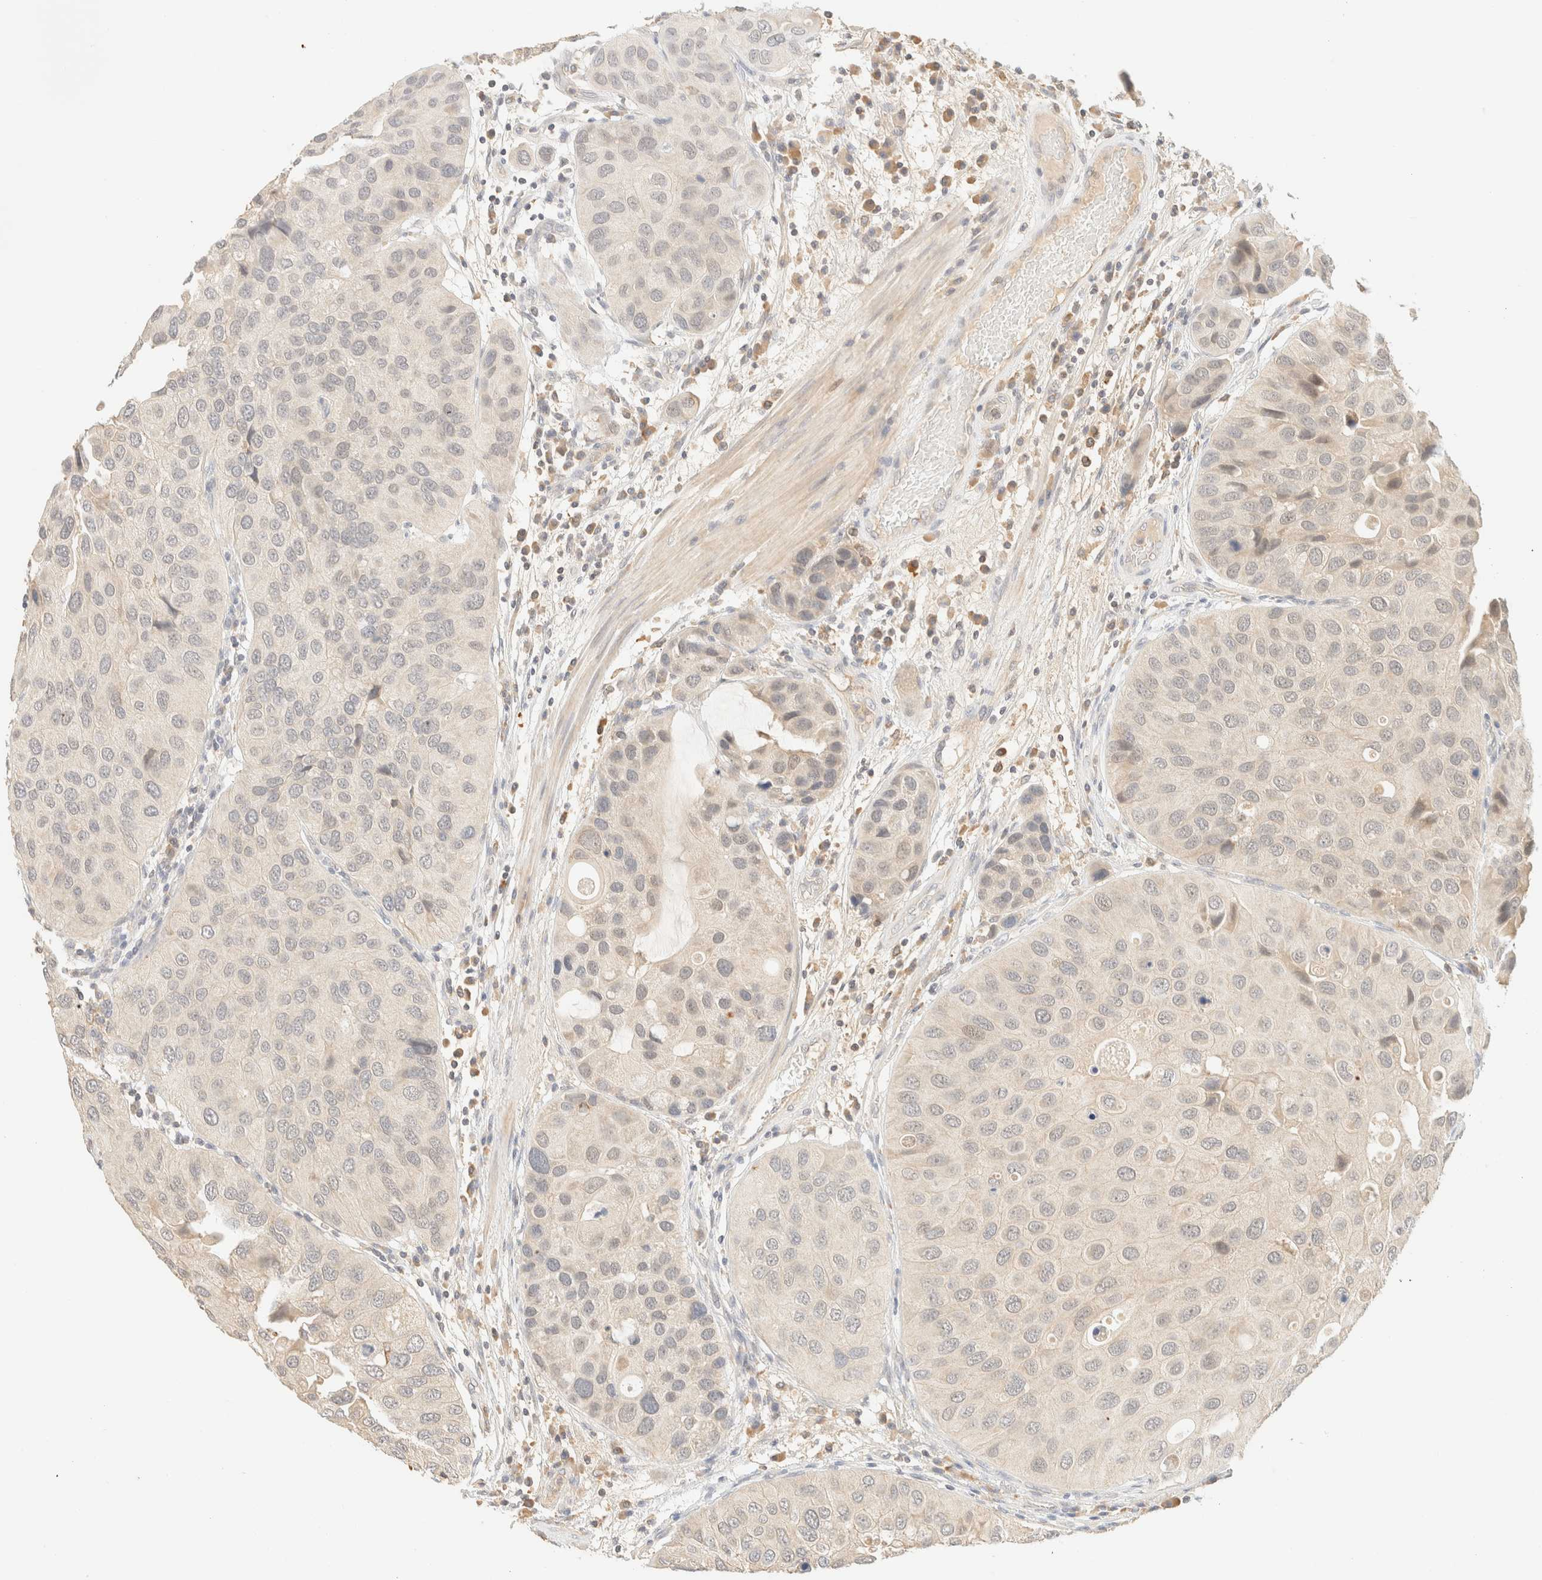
{"staining": {"intensity": "negative", "quantity": "none", "location": "none"}, "tissue": "urothelial cancer", "cell_type": "Tumor cells", "image_type": "cancer", "snomed": [{"axis": "morphology", "description": "Urothelial carcinoma, High grade"}, {"axis": "topography", "description": "Urinary bladder"}], "caption": "Micrograph shows no significant protein staining in tumor cells of urothelial cancer.", "gene": "TIMD4", "patient": {"sex": "female", "age": 64}}